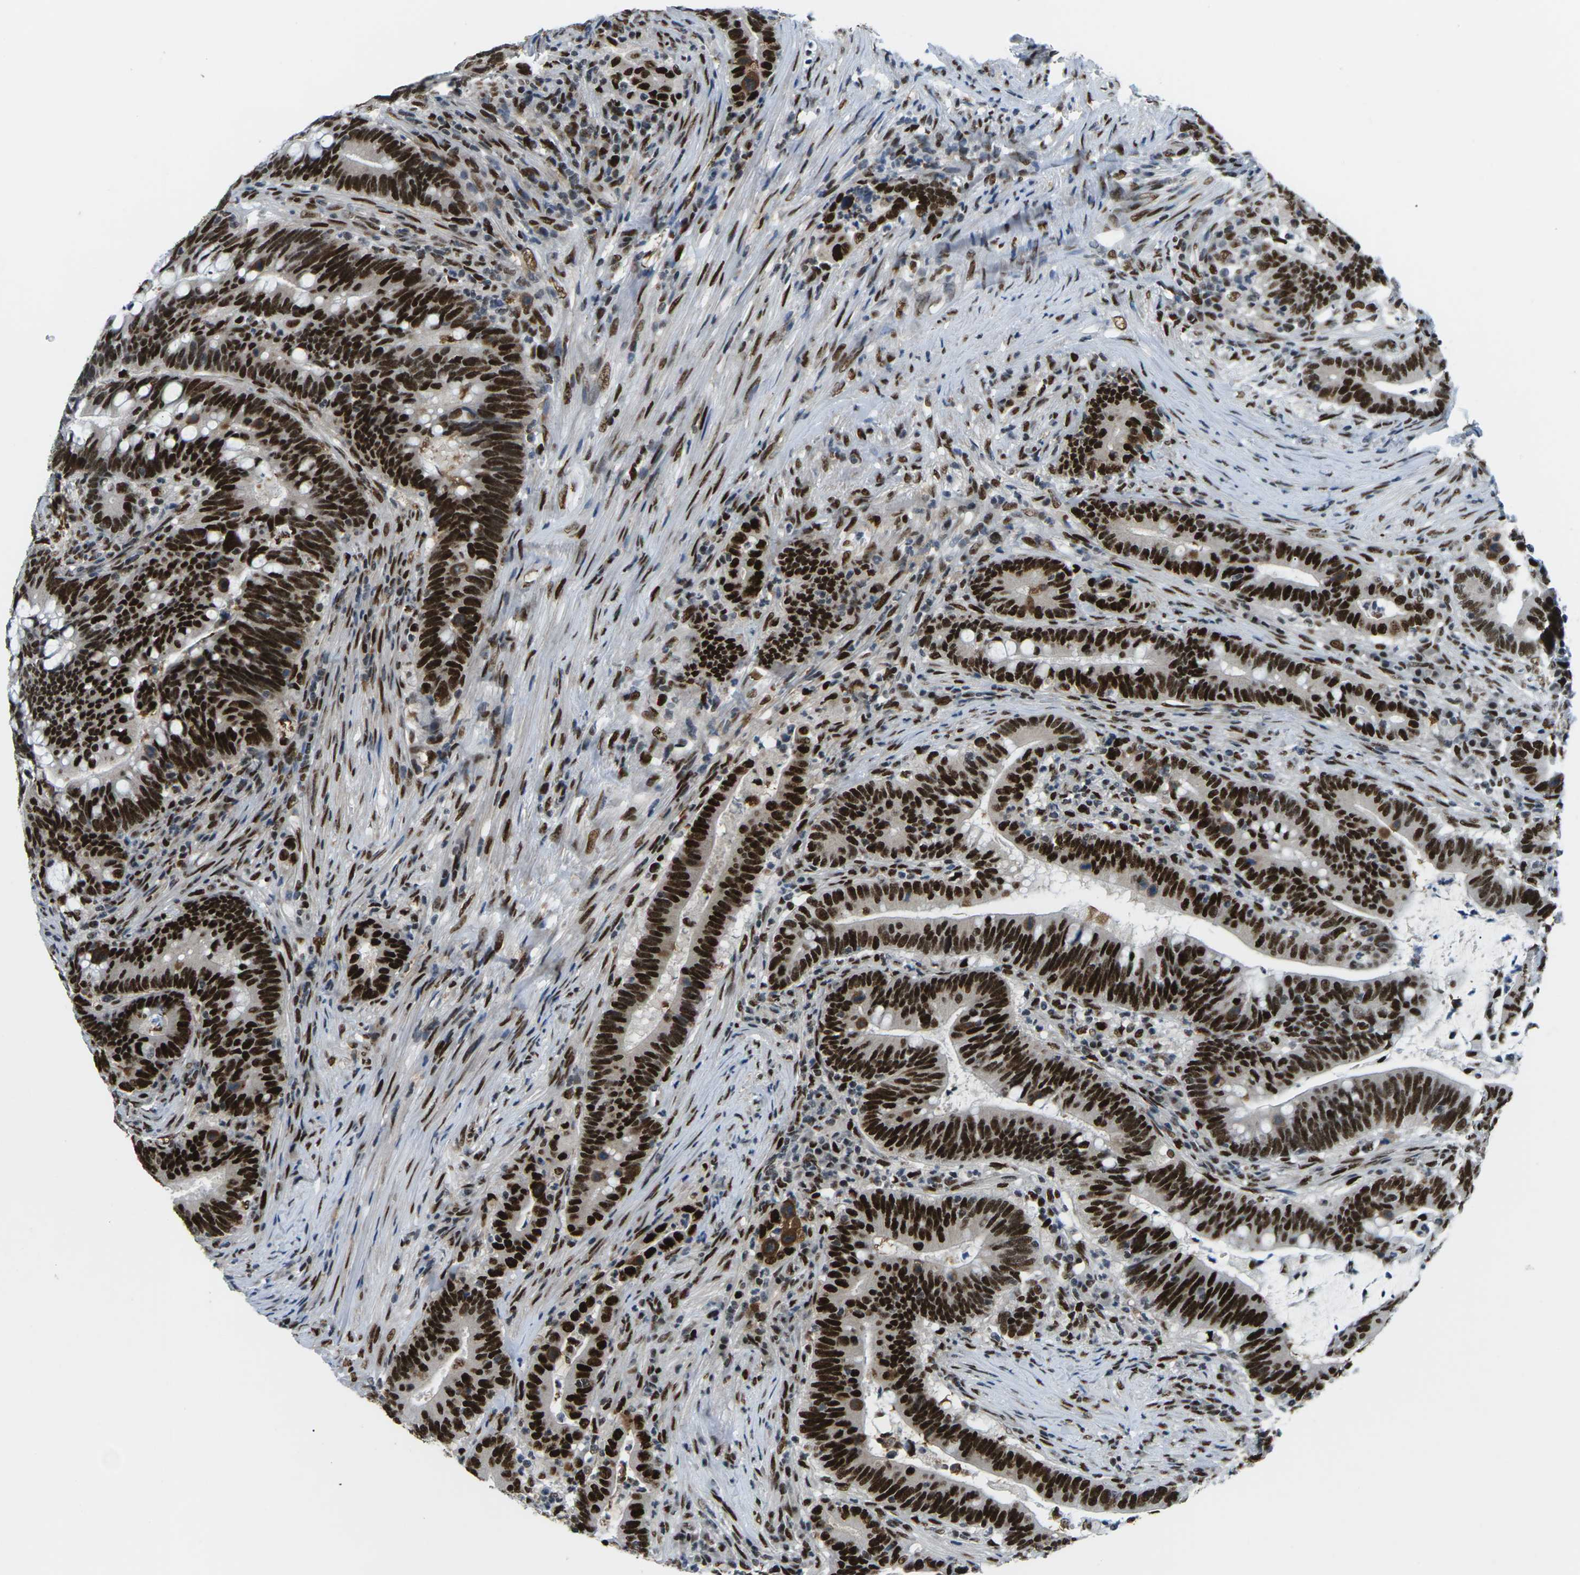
{"staining": {"intensity": "strong", "quantity": ">75%", "location": "nuclear"}, "tissue": "colorectal cancer", "cell_type": "Tumor cells", "image_type": "cancer", "snomed": [{"axis": "morphology", "description": "Normal tissue, NOS"}, {"axis": "morphology", "description": "Adenocarcinoma, NOS"}, {"axis": "topography", "description": "Colon"}], "caption": "The image exhibits a brown stain indicating the presence of a protein in the nuclear of tumor cells in adenocarcinoma (colorectal).", "gene": "PSME3", "patient": {"sex": "female", "age": 66}}